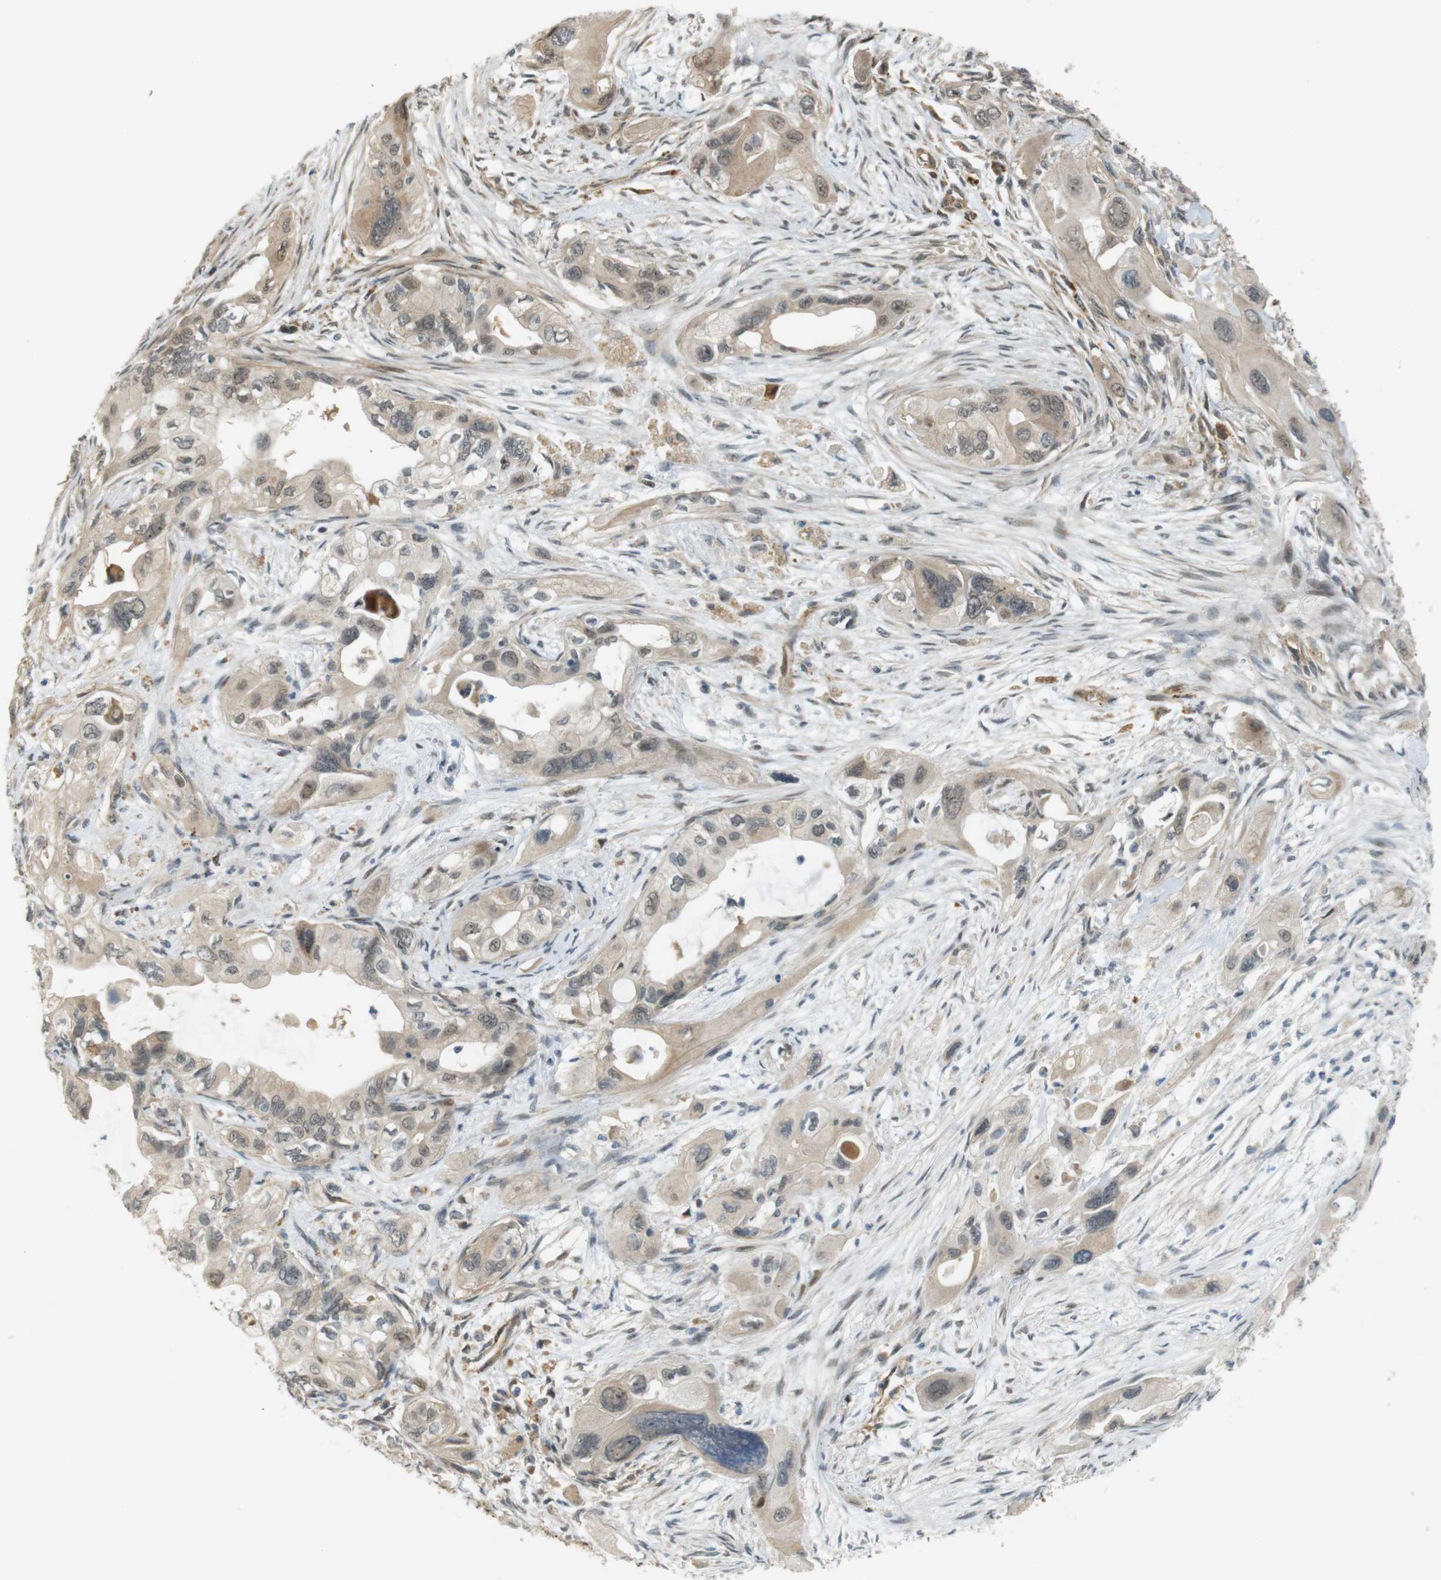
{"staining": {"intensity": "weak", "quantity": ">75%", "location": "cytoplasmic/membranous,nuclear"}, "tissue": "pancreatic cancer", "cell_type": "Tumor cells", "image_type": "cancer", "snomed": [{"axis": "morphology", "description": "Adenocarcinoma, NOS"}, {"axis": "topography", "description": "Pancreas"}], "caption": "Pancreatic adenocarcinoma was stained to show a protein in brown. There is low levels of weak cytoplasmic/membranous and nuclear staining in approximately >75% of tumor cells.", "gene": "TSPAN9", "patient": {"sex": "male", "age": 73}}